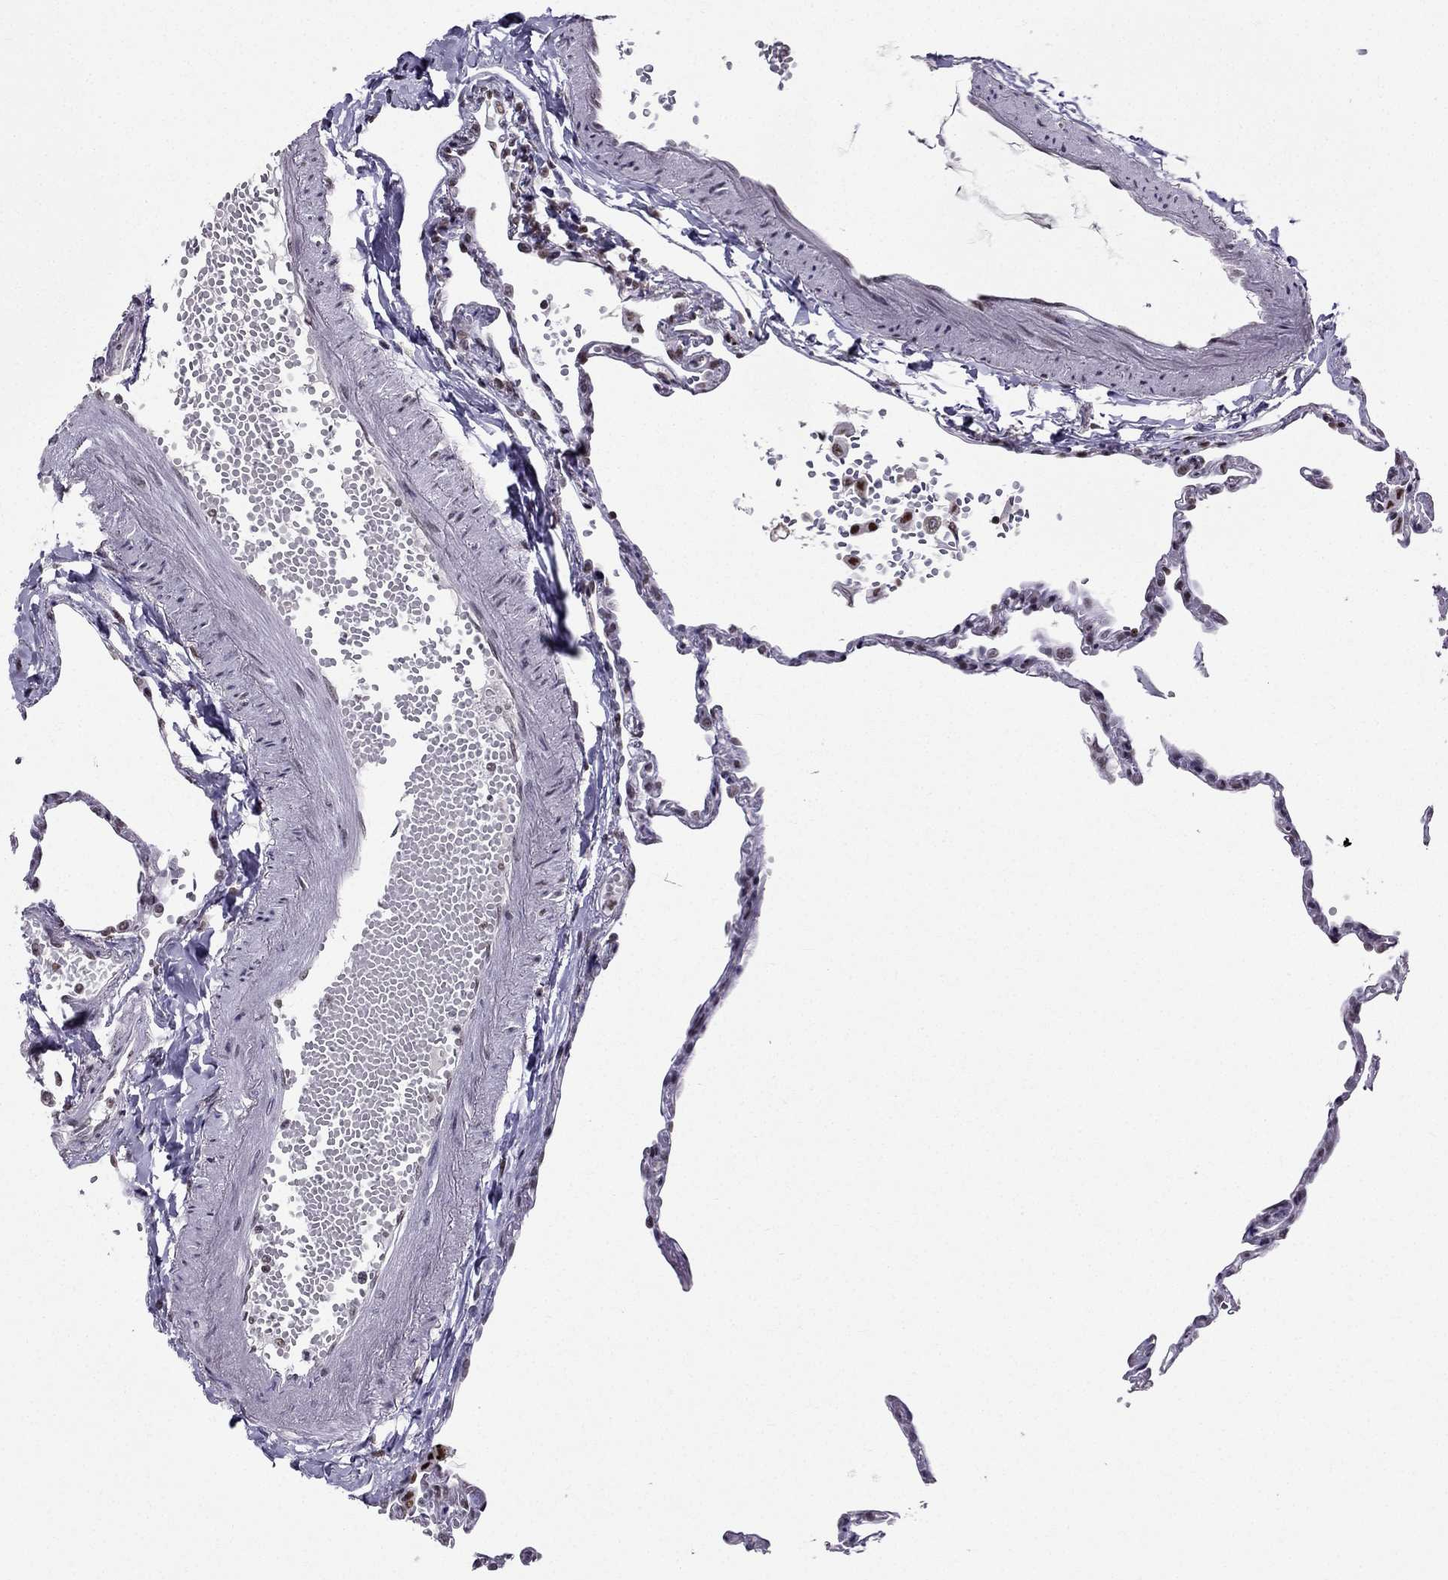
{"staining": {"intensity": "weak", "quantity": "<25%", "location": "nuclear"}, "tissue": "lung", "cell_type": "Alveolar cells", "image_type": "normal", "snomed": [{"axis": "morphology", "description": "Normal tissue, NOS"}, {"axis": "topography", "description": "Lung"}], "caption": "Immunohistochemistry image of benign lung: lung stained with DAB (3,3'-diaminobenzidine) displays no significant protein staining in alveolar cells. (Immunohistochemistry, brightfield microscopy, high magnification).", "gene": "ZNF420", "patient": {"sex": "male", "age": 78}}